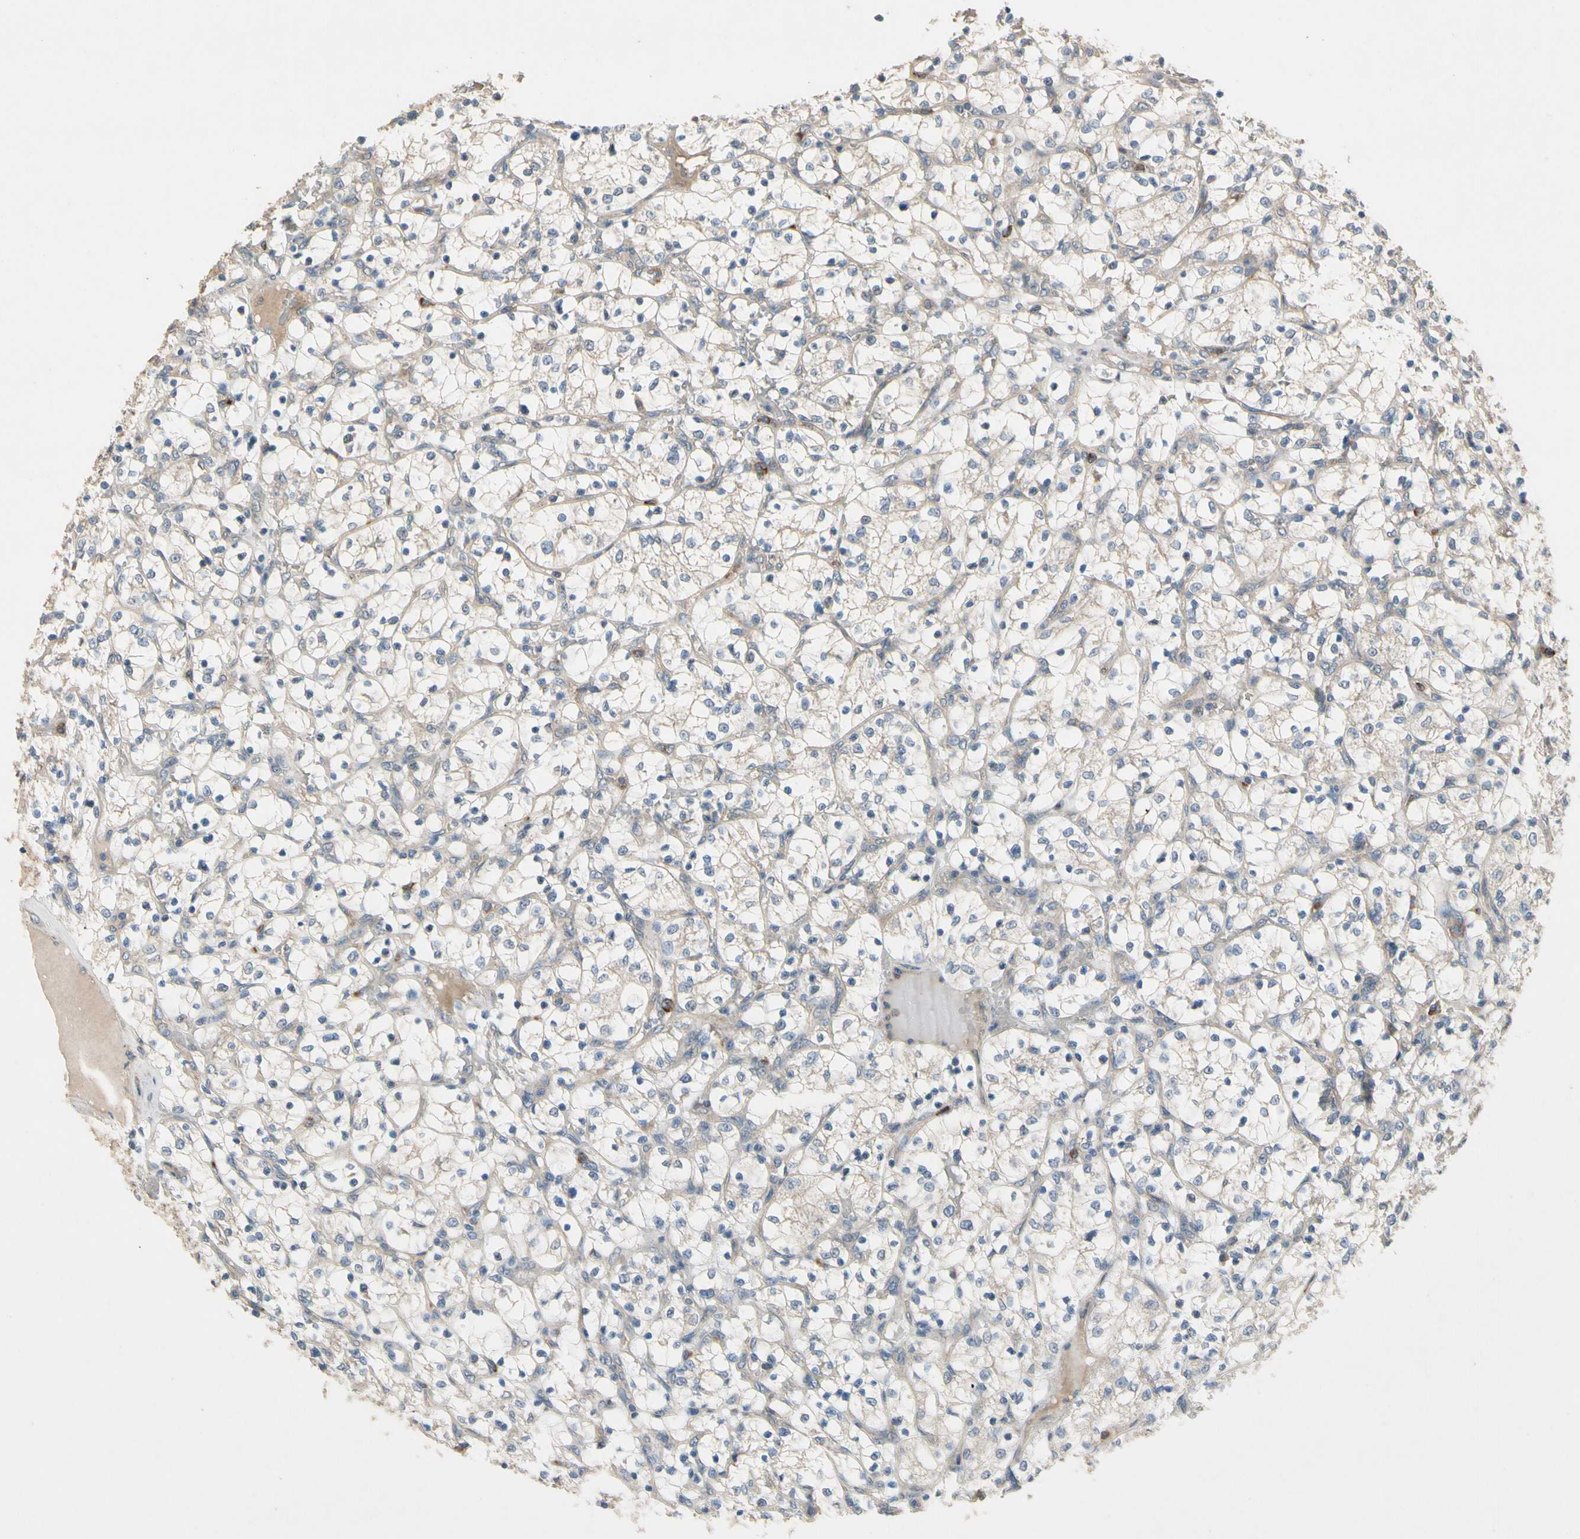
{"staining": {"intensity": "negative", "quantity": "none", "location": "none"}, "tissue": "renal cancer", "cell_type": "Tumor cells", "image_type": "cancer", "snomed": [{"axis": "morphology", "description": "Adenocarcinoma, NOS"}, {"axis": "topography", "description": "Kidney"}], "caption": "DAB (3,3'-diaminobenzidine) immunohistochemical staining of renal adenocarcinoma shows no significant expression in tumor cells. (DAB (3,3'-diaminobenzidine) immunohistochemistry, high magnification).", "gene": "SIGLEC5", "patient": {"sex": "female", "age": 69}}